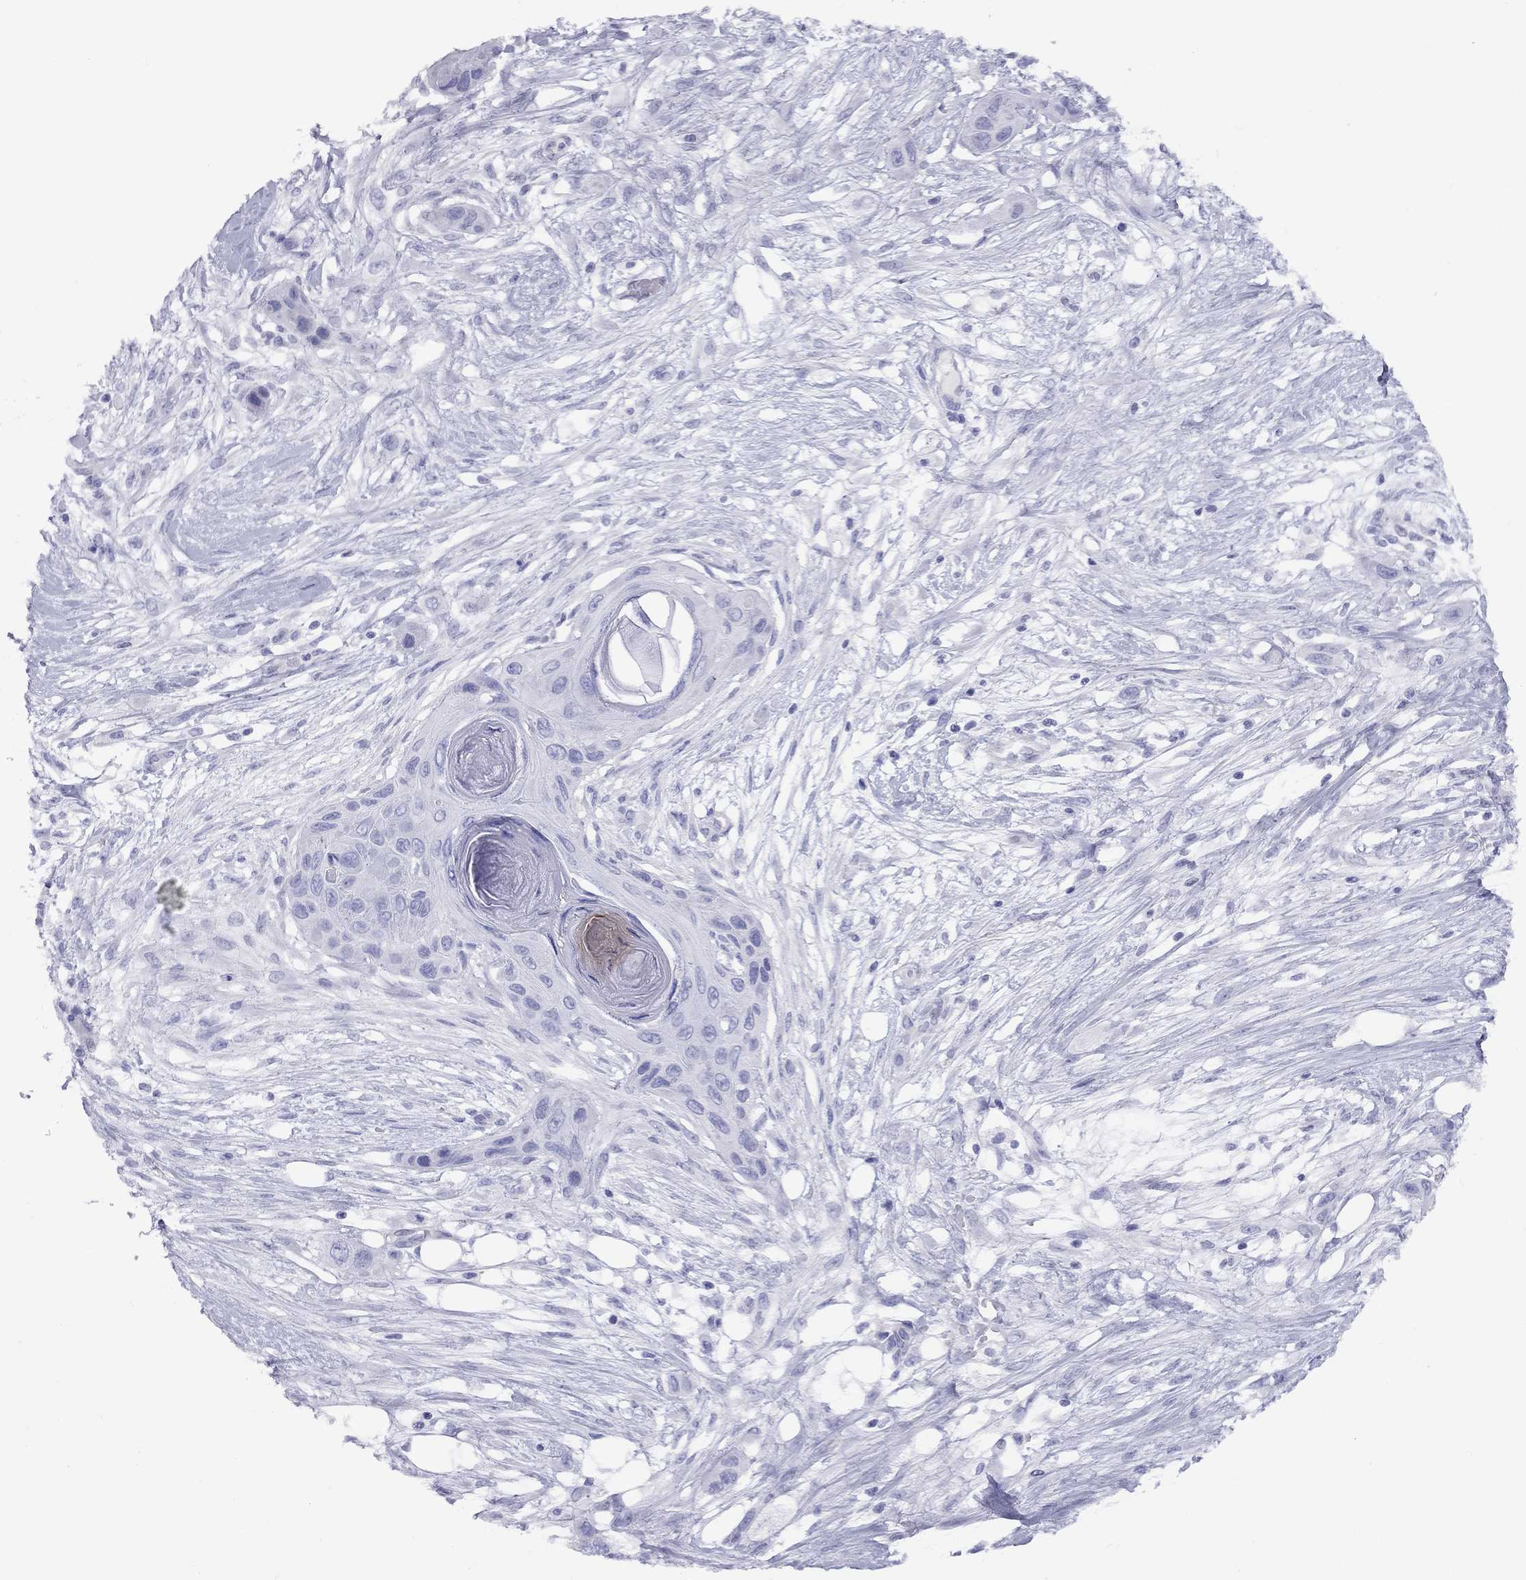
{"staining": {"intensity": "negative", "quantity": "none", "location": "none"}, "tissue": "skin cancer", "cell_type": "Tumor cells", "image_type": "cancer", "snomed": [{"axis": "morphology", "description": "Squamous cell carcinoma, NOS"}, {"axis": "topography", "description": "Skin"}], "caption": "Image shows no protein positivity in tumor cells of skin cancer (squamous cell carcinoma) tissue.", "gene": "FSCN3", "patient": {"sex": "male", "age": 79}}